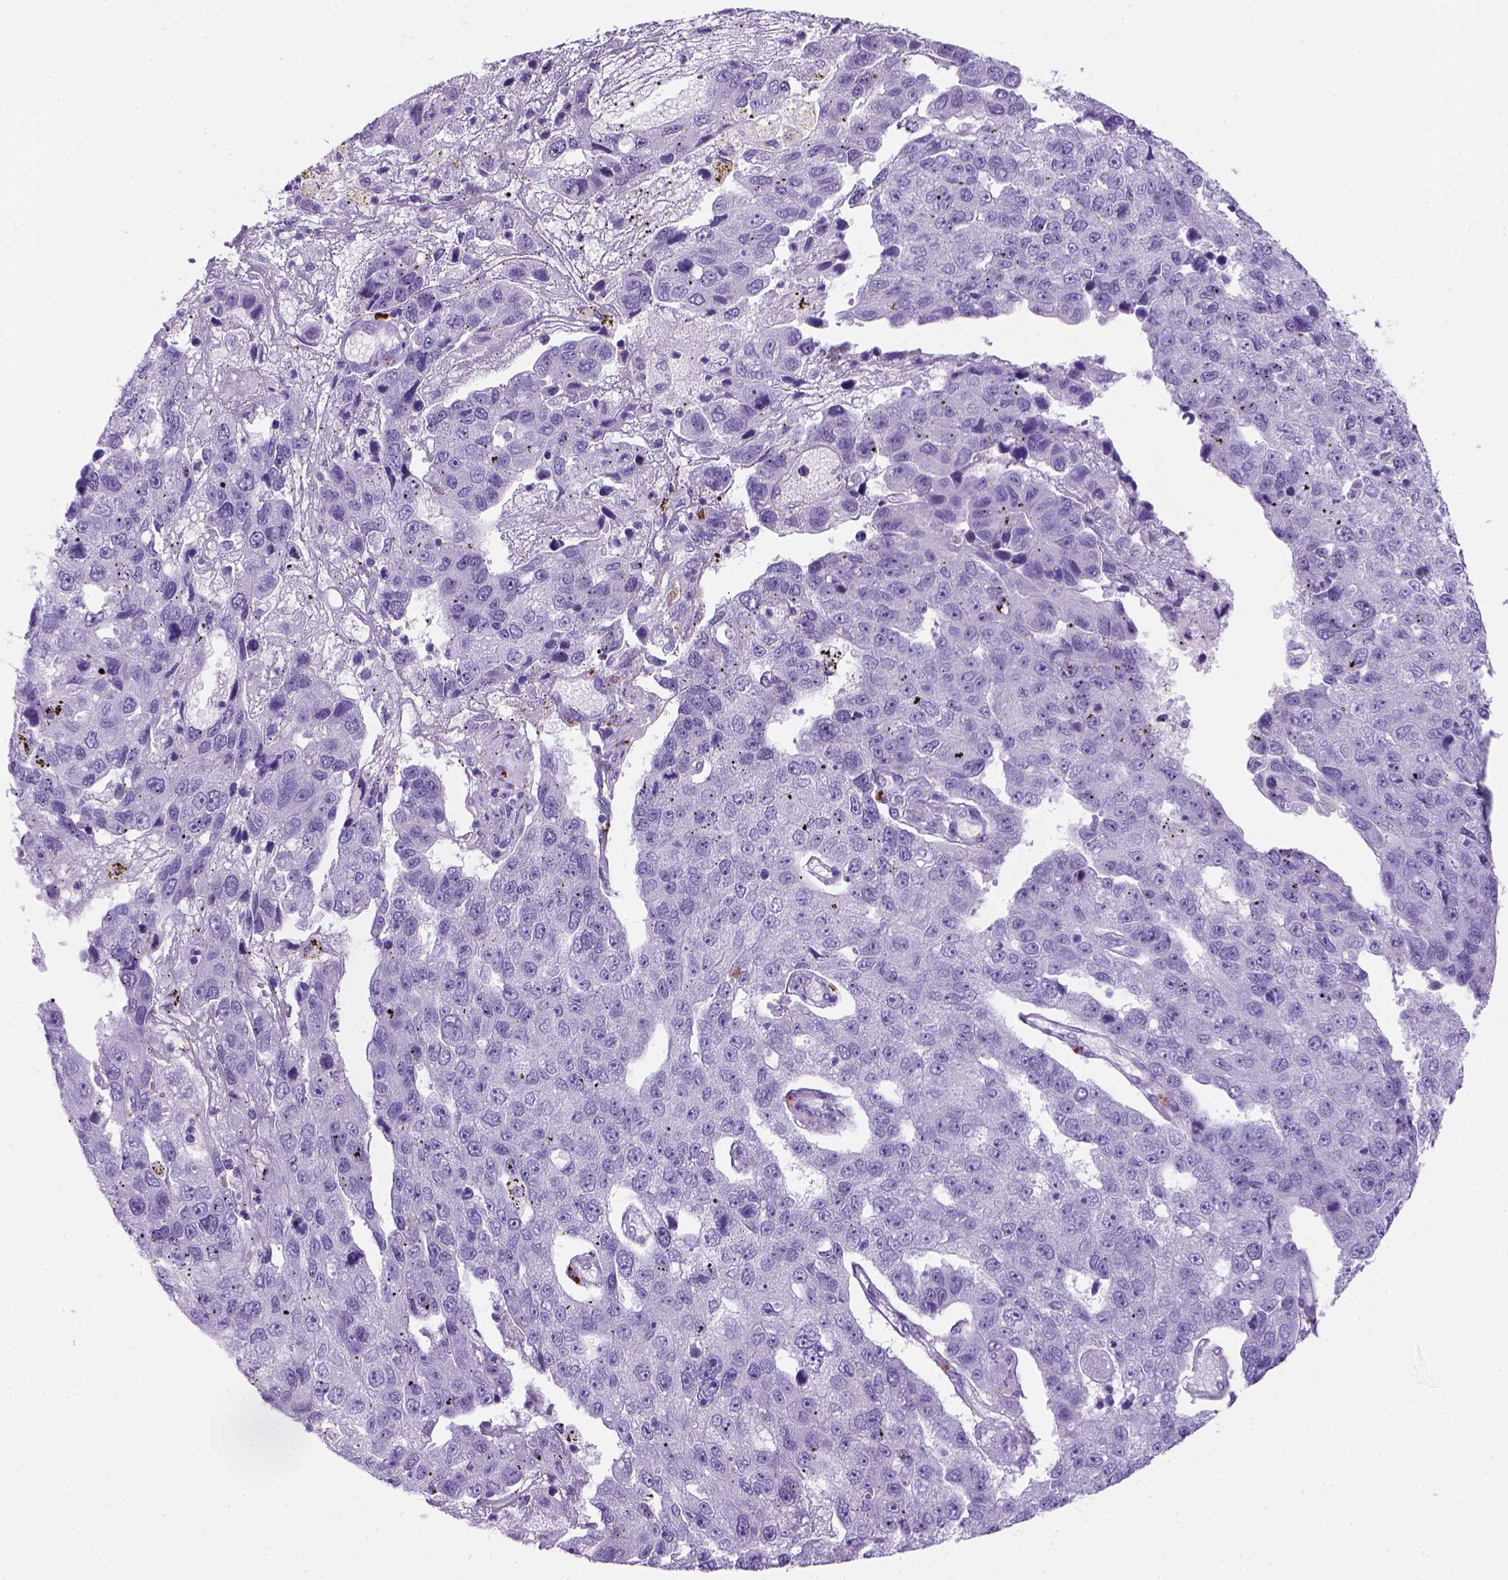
{"staining": {"intensity": "negative", "quantity": "none", "location": "none"}, "tissue": "pancreatic cancer", "cell_type": "Tumor cells", "image_type": "cancer", "snomed": [{"axis": "morphology", "description": "Adenocarcinoma, NOS"}, {"axis": "topography", "description": "Pancreas"}], "caption": "This is an immunohistochemistry (IHC) micrograph of human adenocarcinoma (pancreatic). There is no staining in tumor cells.", "gene": "ARHGEF33", "patient": {"sex": "female", "age": 61}}